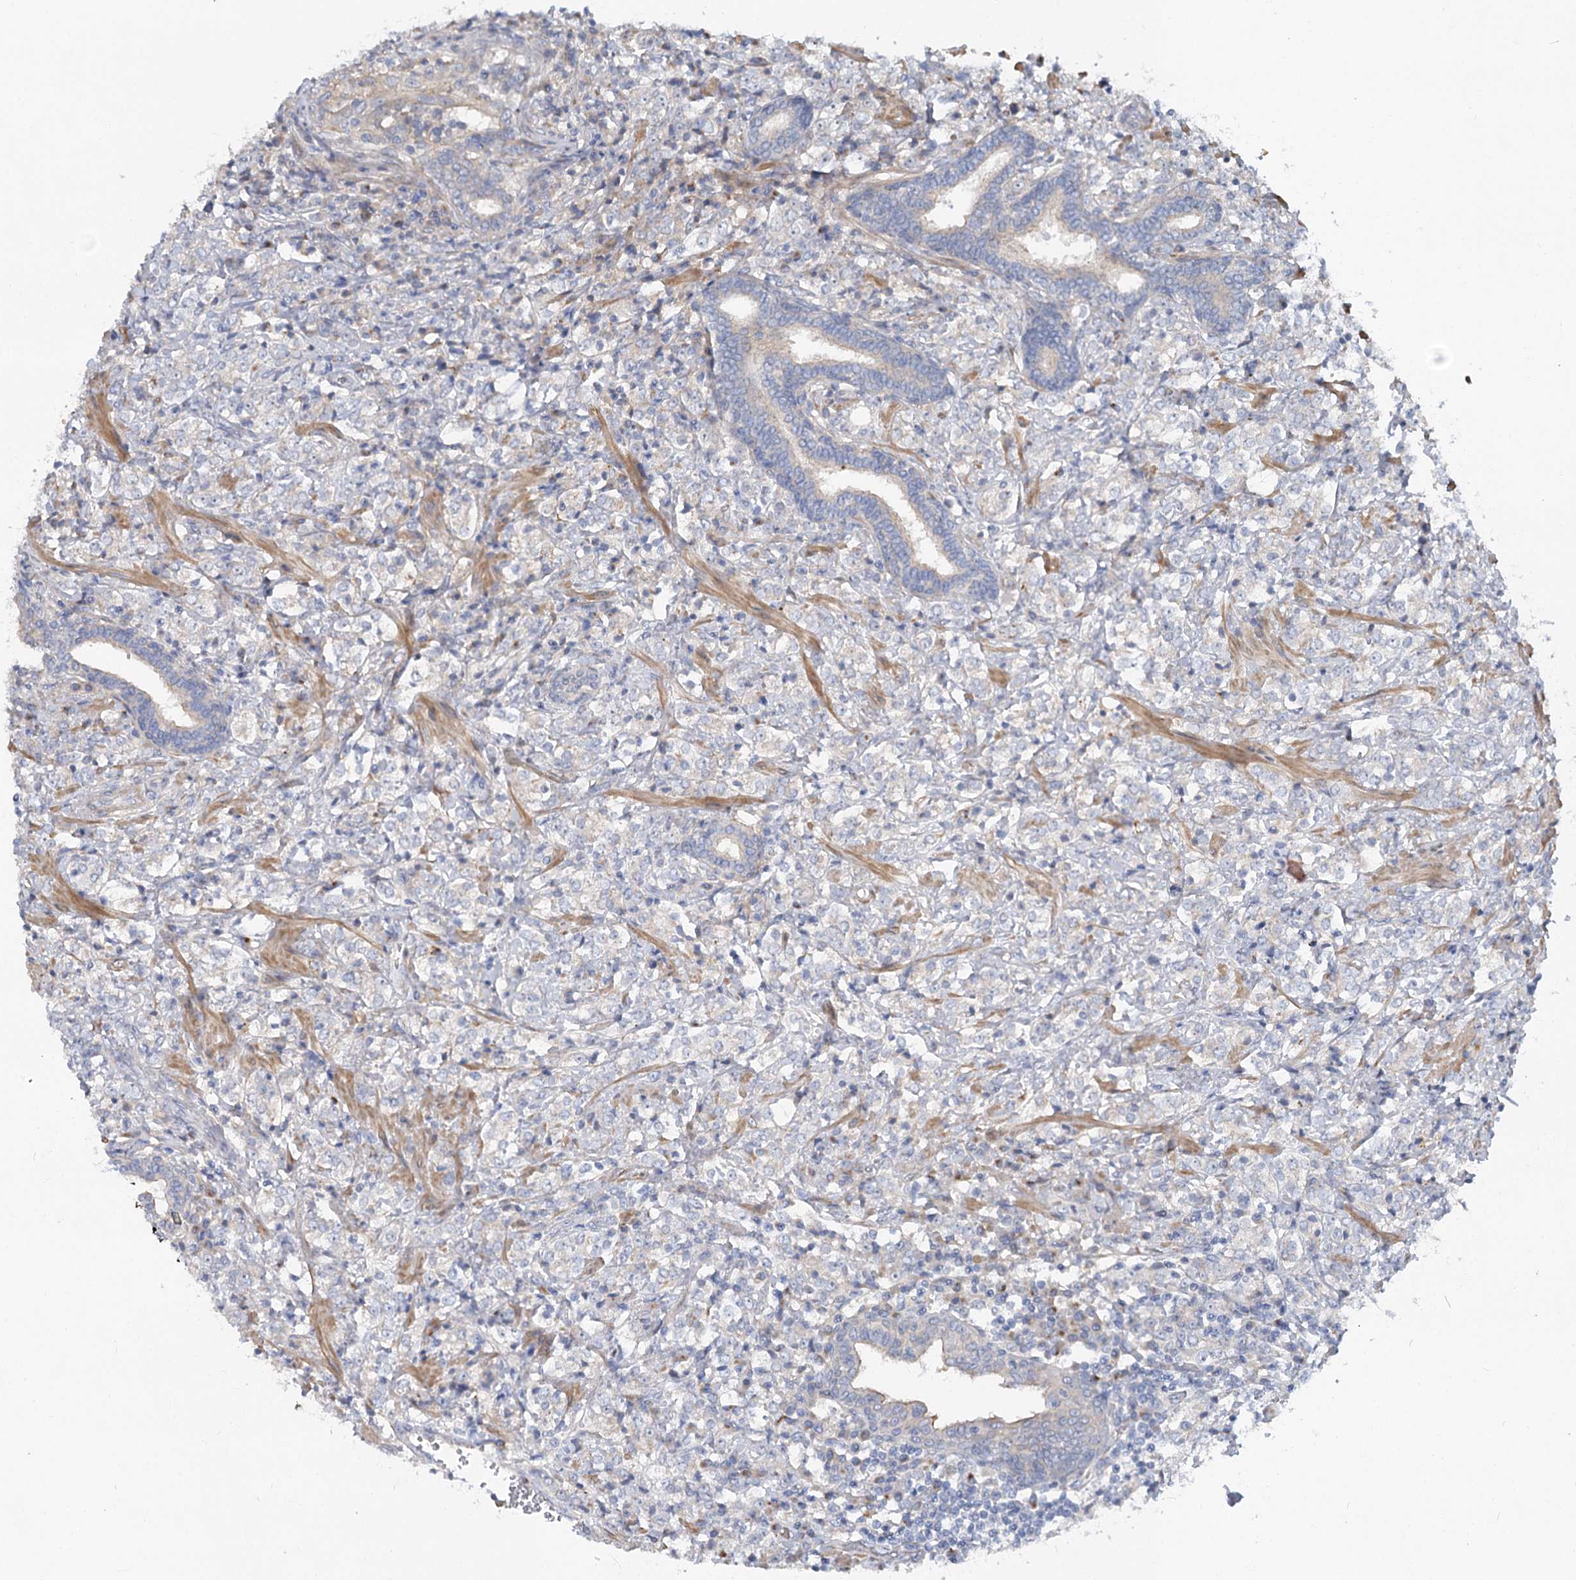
{"staining": {"intensity": "negative", "quantity": "none", "location": "none"}, "tissue": "prostate cancer", "cell_type": "Tumor cells", "image_type": "cancer", "snomed": [{"axis": "morphology", "description": "Adenocarcinoma, High grade"}, {"axis": "topography", "description": "Prostate"}], "caption": "Immunohistochemistry of human prostate cancer exhibits no positivity in tumor cells. (DAB (3,3'-diaminobenzidine) immunohistochemistry (IHC) with hematoxylin counter stain).", "gene": "FGF19", "patient": {"sex": "male", "age": 69}}